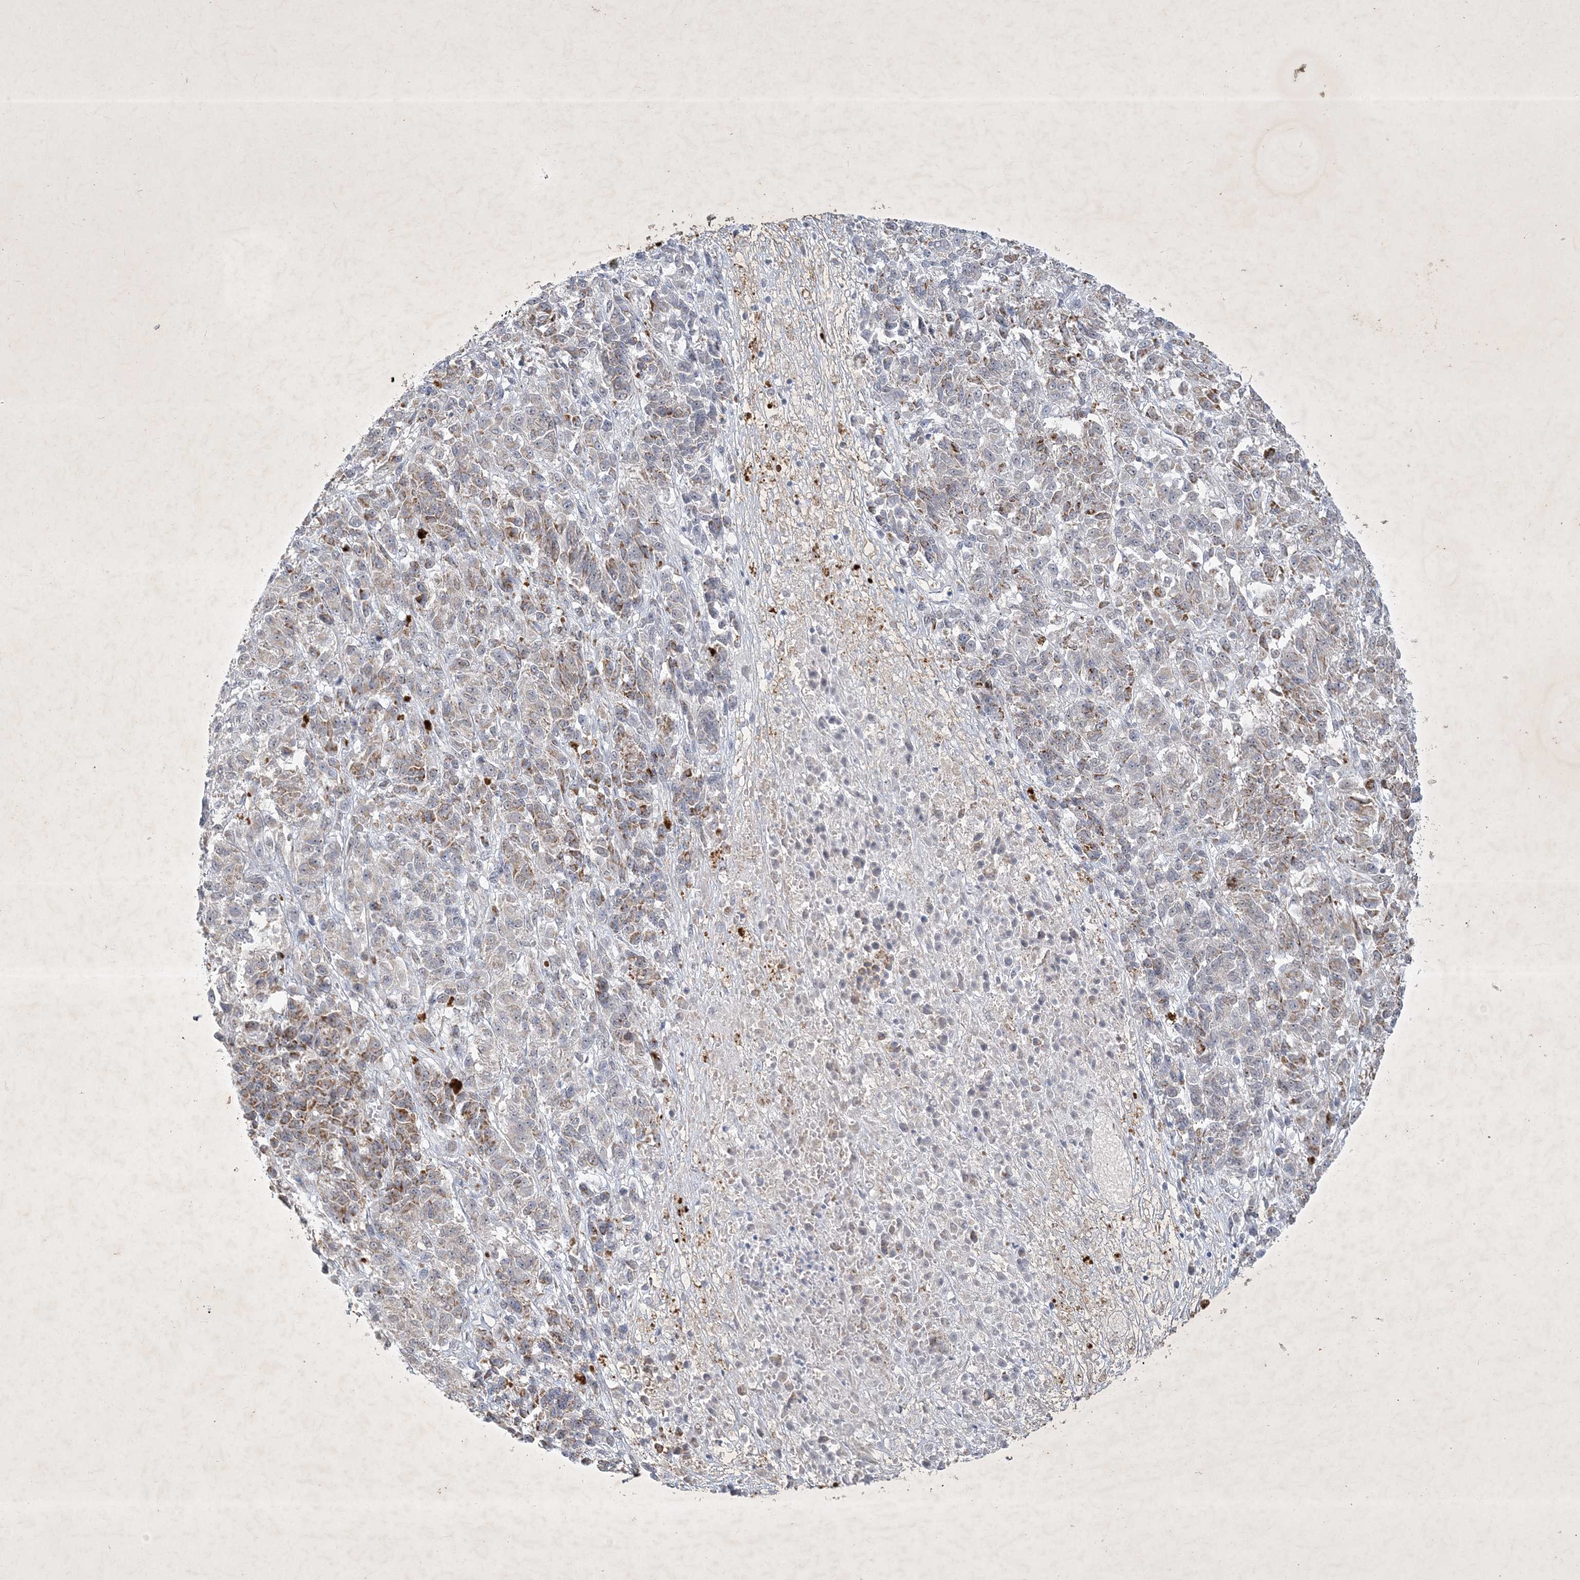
{"staining": {"intensity": "moderate", "quantity": "25%-75%", "location": "cytoplasmic/membranous"}, "tissue": "melanoma", "cell_type": "Tumor cells", "image_type": "cancer", "snomed": [{"axis": "morphology", "description": "Malignant melanoma, Metastatic site"}, {"axis": "topography", "description": "Lung"}], "caption": "Tumor cells show medium levels of moderate cytoplasmic/membranous staining in about 25%-75% of cells in human malignant melanoma (metastatic site).", "gene": "ZBTB9", "patient": {"sex": "male", "age": 64}}